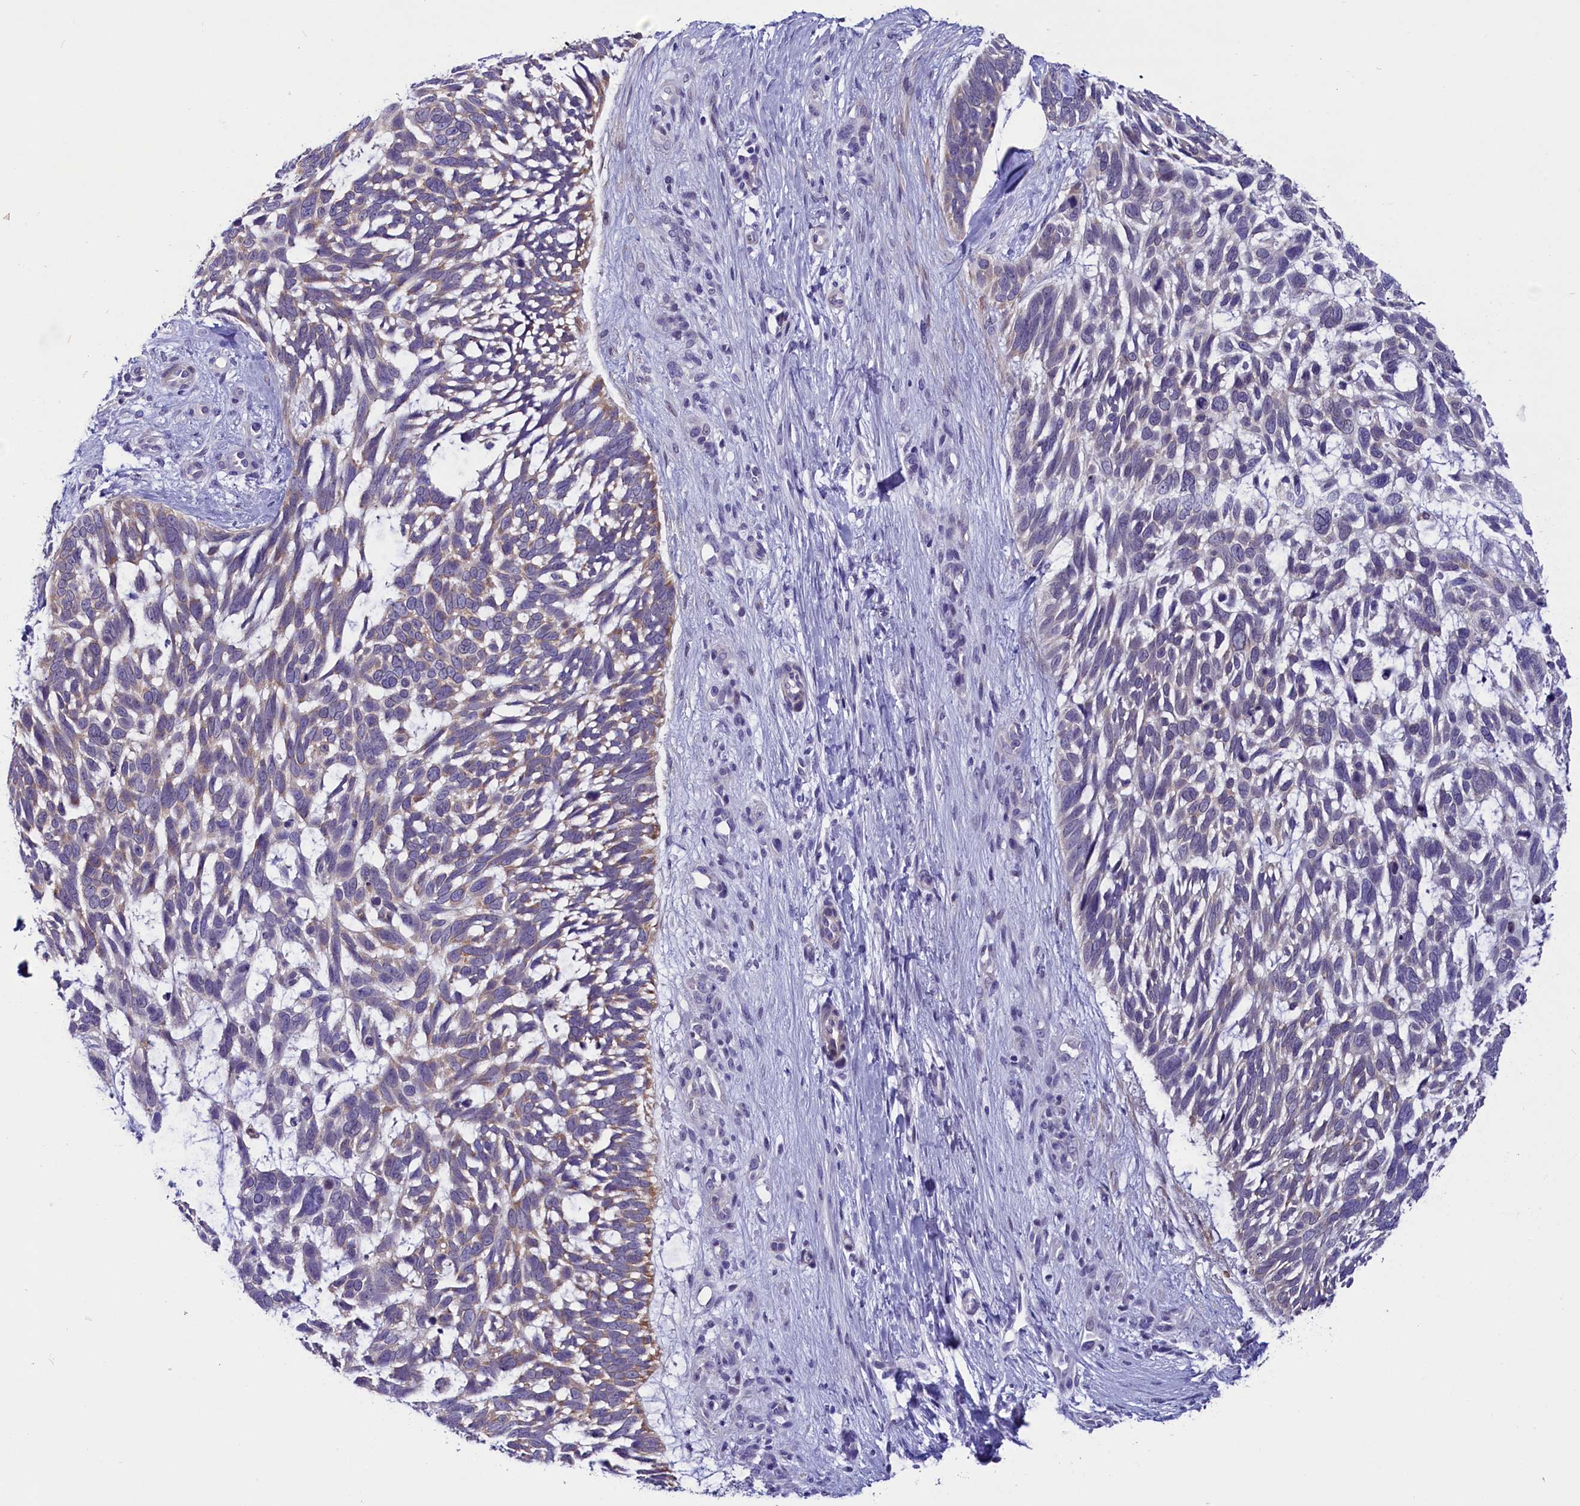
{"staining": {"intensity": "weak", "quantity": "25%-75%", "location": "cytoplasmic/membranous"}, "tissue": "skin cancer", "cell_type": "Tumor cells", "image_type": "cancer", "snomed": [{"axis": "morphology", "description": "Basal cell carcinoma"}, {"axis": "topography", "description": "Skin"}], "caption": "Immunohistochemical staining of skin basal cell carcinoma exhibits weak cytoplasmic/membranous protein positivity in about 25%-75% of tumor cells. (DAB (3,3'-diaminobenzidine) IHC with brightfield microscopy, high magnification).", "gene": "SCD5", "patient": {"sex": "male", "age": 88}}